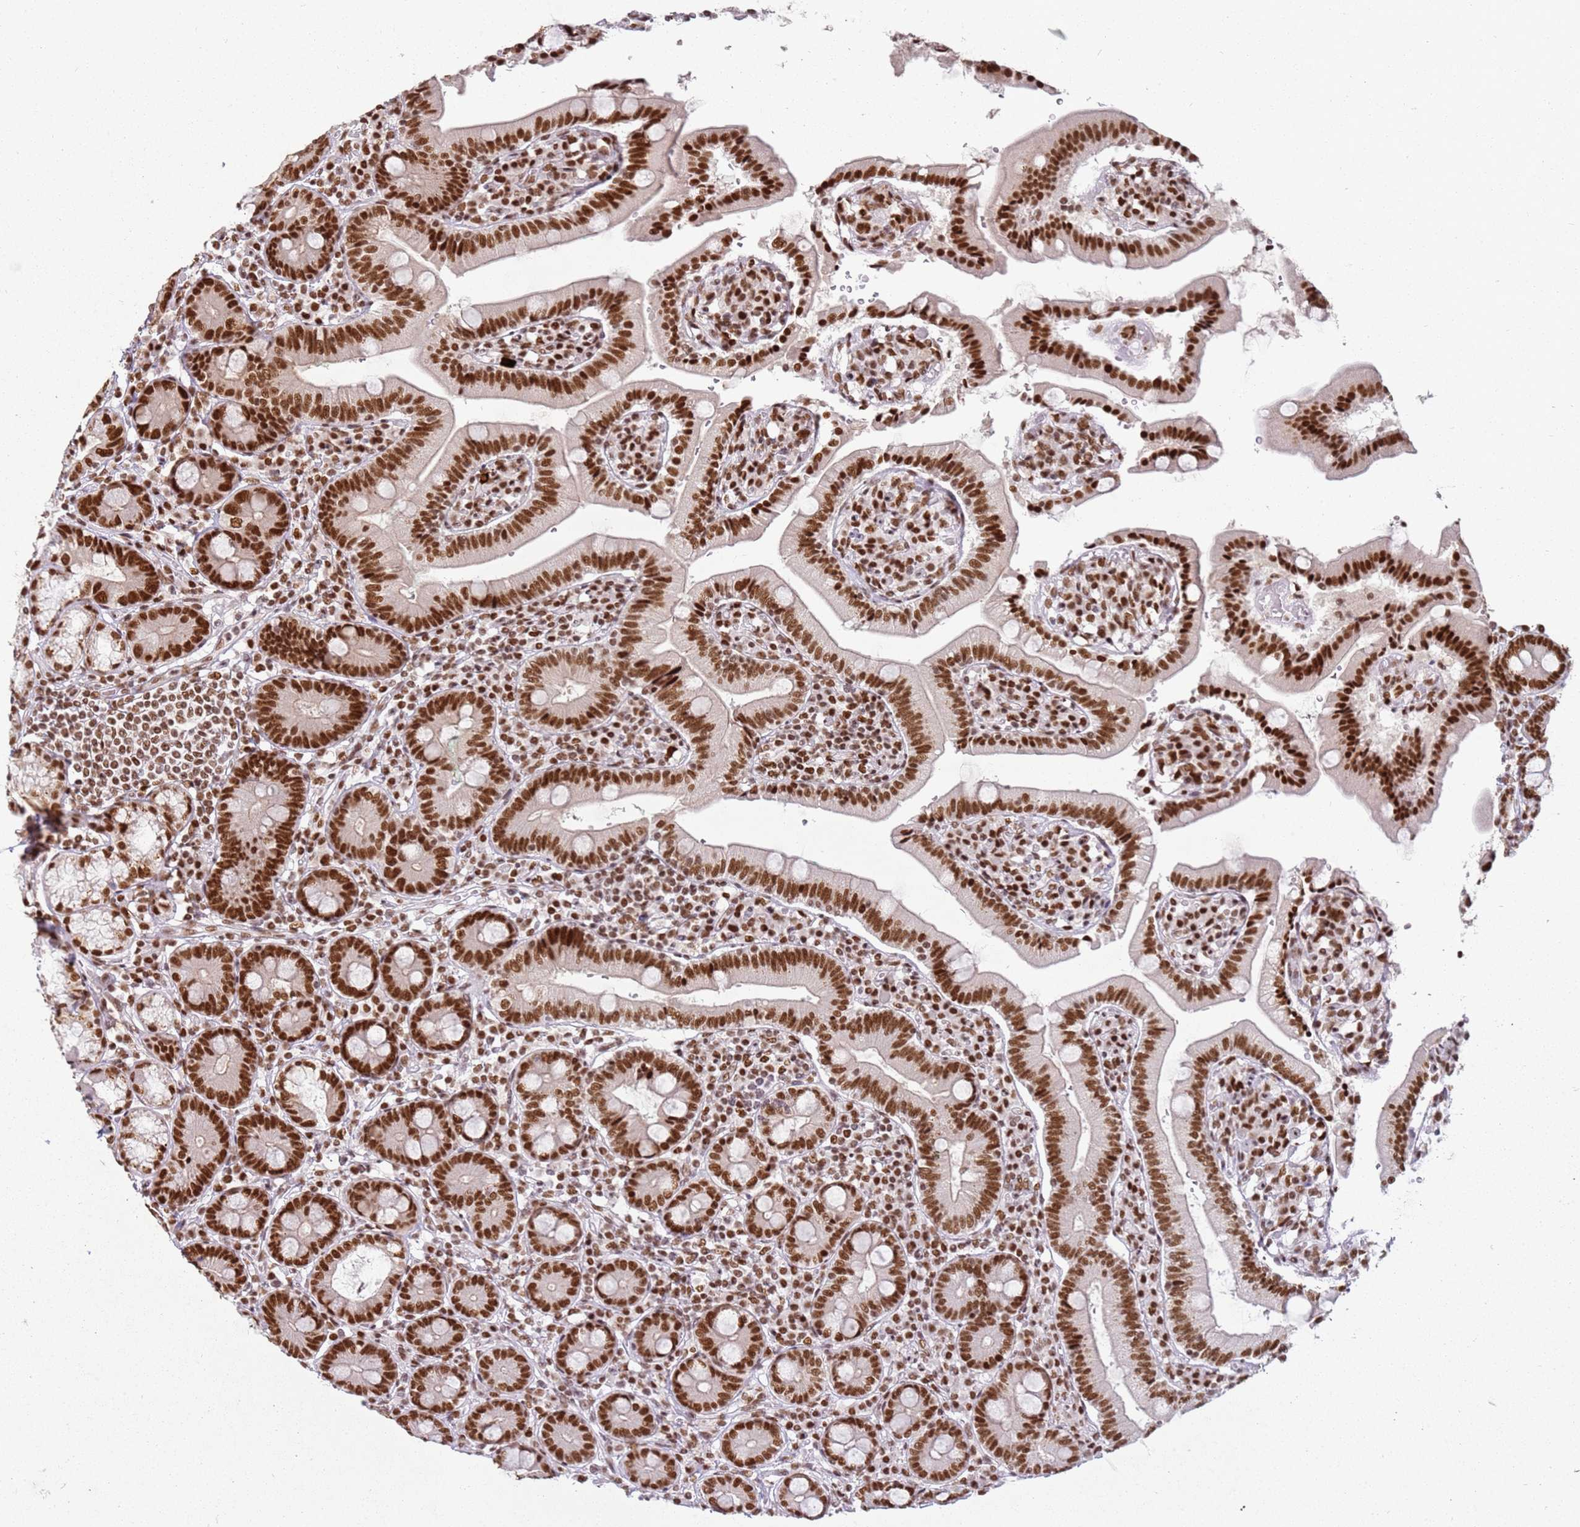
{"staining": {"intensity": "strong", "quantity": ">75%", "location": "nuclear"}, "tissue": "duodenum", "cell_type": "Glandular cells", "image_type": "normal", "snomed": [{"axis": "morphology", "description": "Normal tissue, NOS"}, {"axis": "topography", "description": "Duodenum"}], "caption": "This is an image of IHC staining of normal duodenum, which shows strong positivity in the nuclear of glandular cells.", "gene": "TENT4A", "patient": {"sex": "female", "age": 67}}